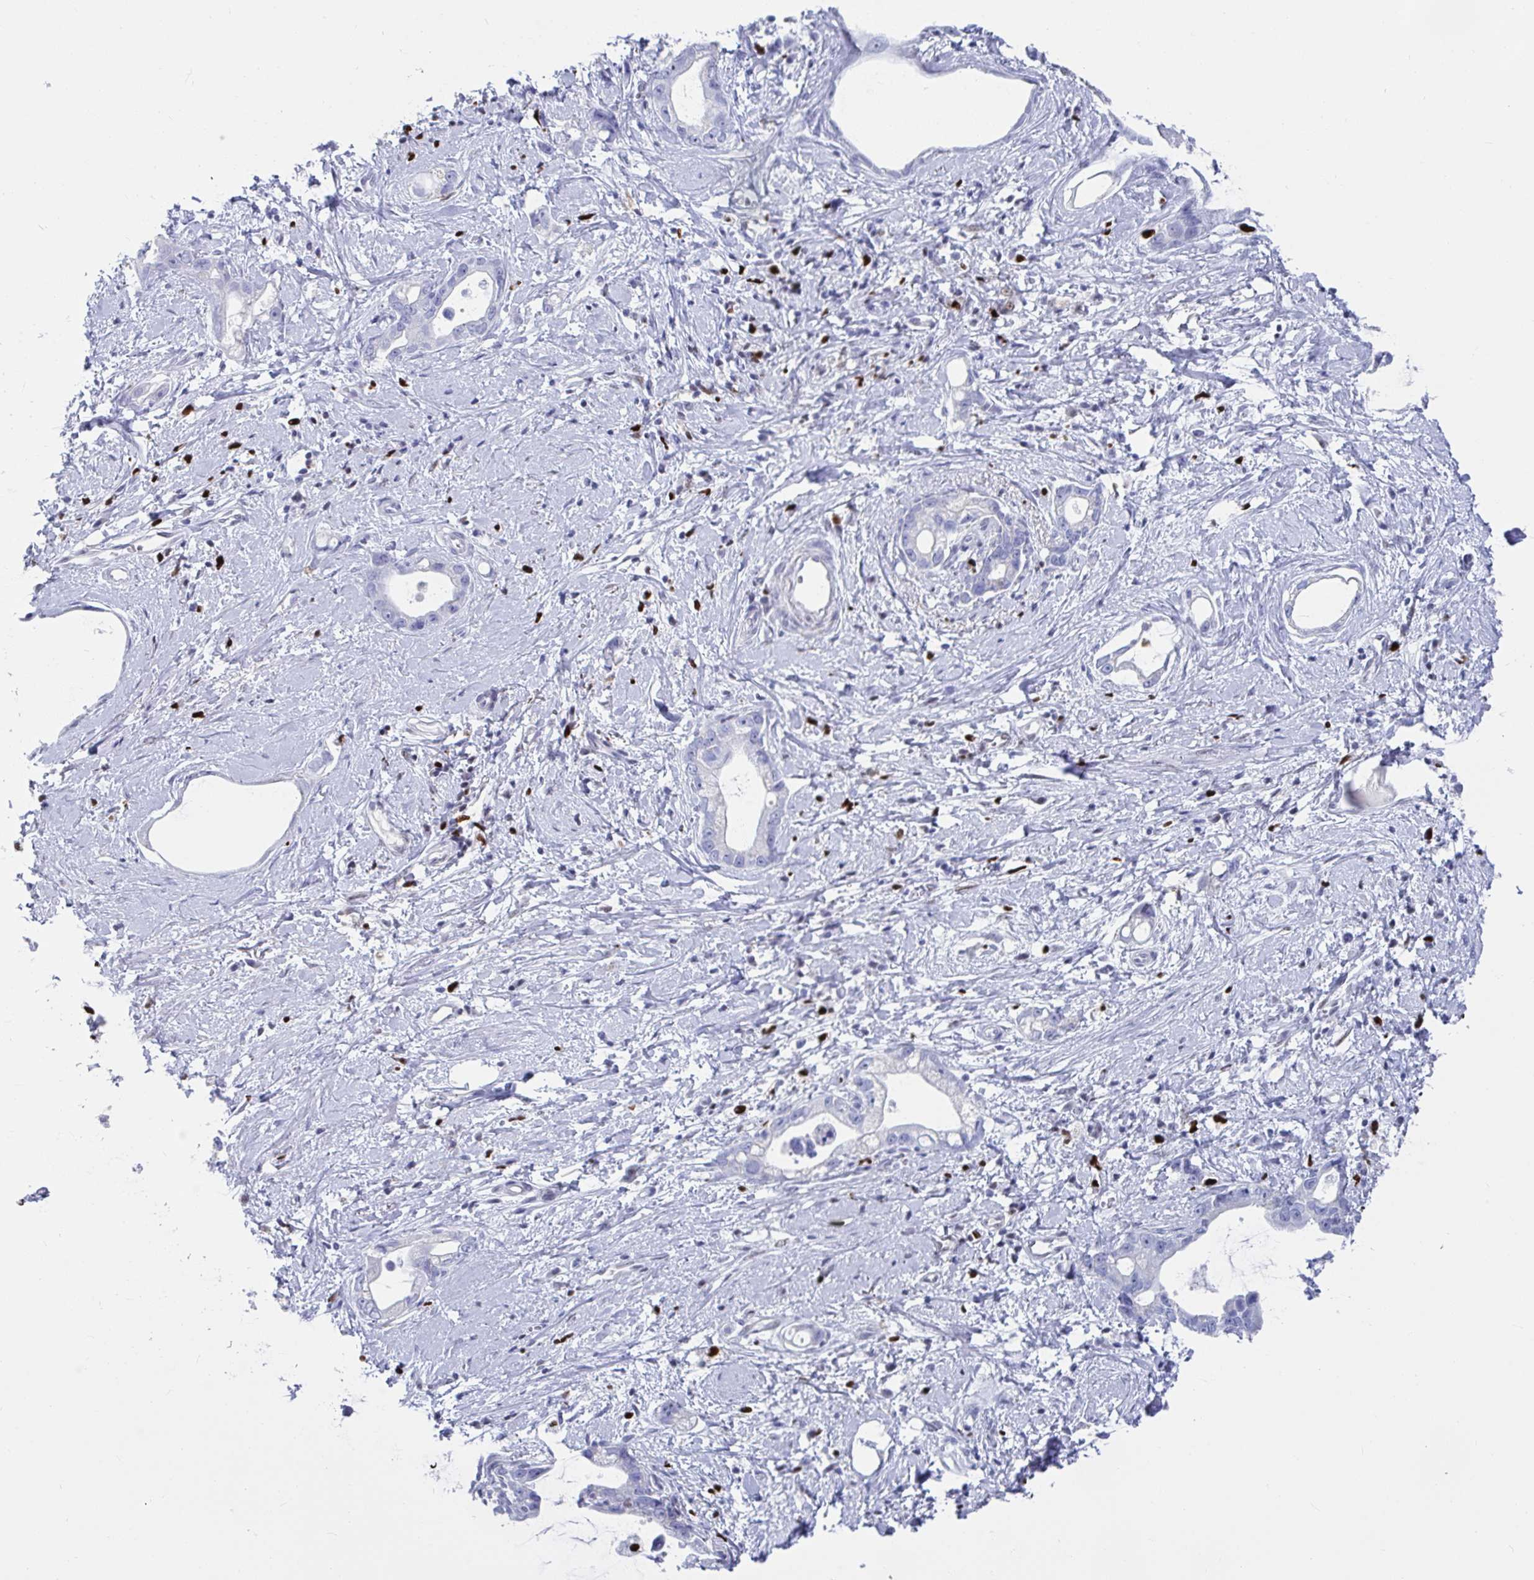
{"staining": {"intensity": "negative", "quantity": "none", "location": "none"}, "tissue": "stomach cancer", "cell_type": "Tumor cells", "image_type": "cancer", "snomed": [{"axis": "morphology", "description": "Adenocarcinoma, NOS"}, {"axis": "topography", "description": "Stomach"}], "caption": "High magnification brightfield microscopy of stomach cancer stained with DAB (brown) and counterstained with hematoxylin (blue): tumor cells show no significant expression. Brightfield microscopy of immunohistochemistry (IHC) stained with DAB (brown) and hematoxylin (blue), captured at high magnification.", "gene": "ZNF586", "patient": {"sex": "male", "age": 55}}